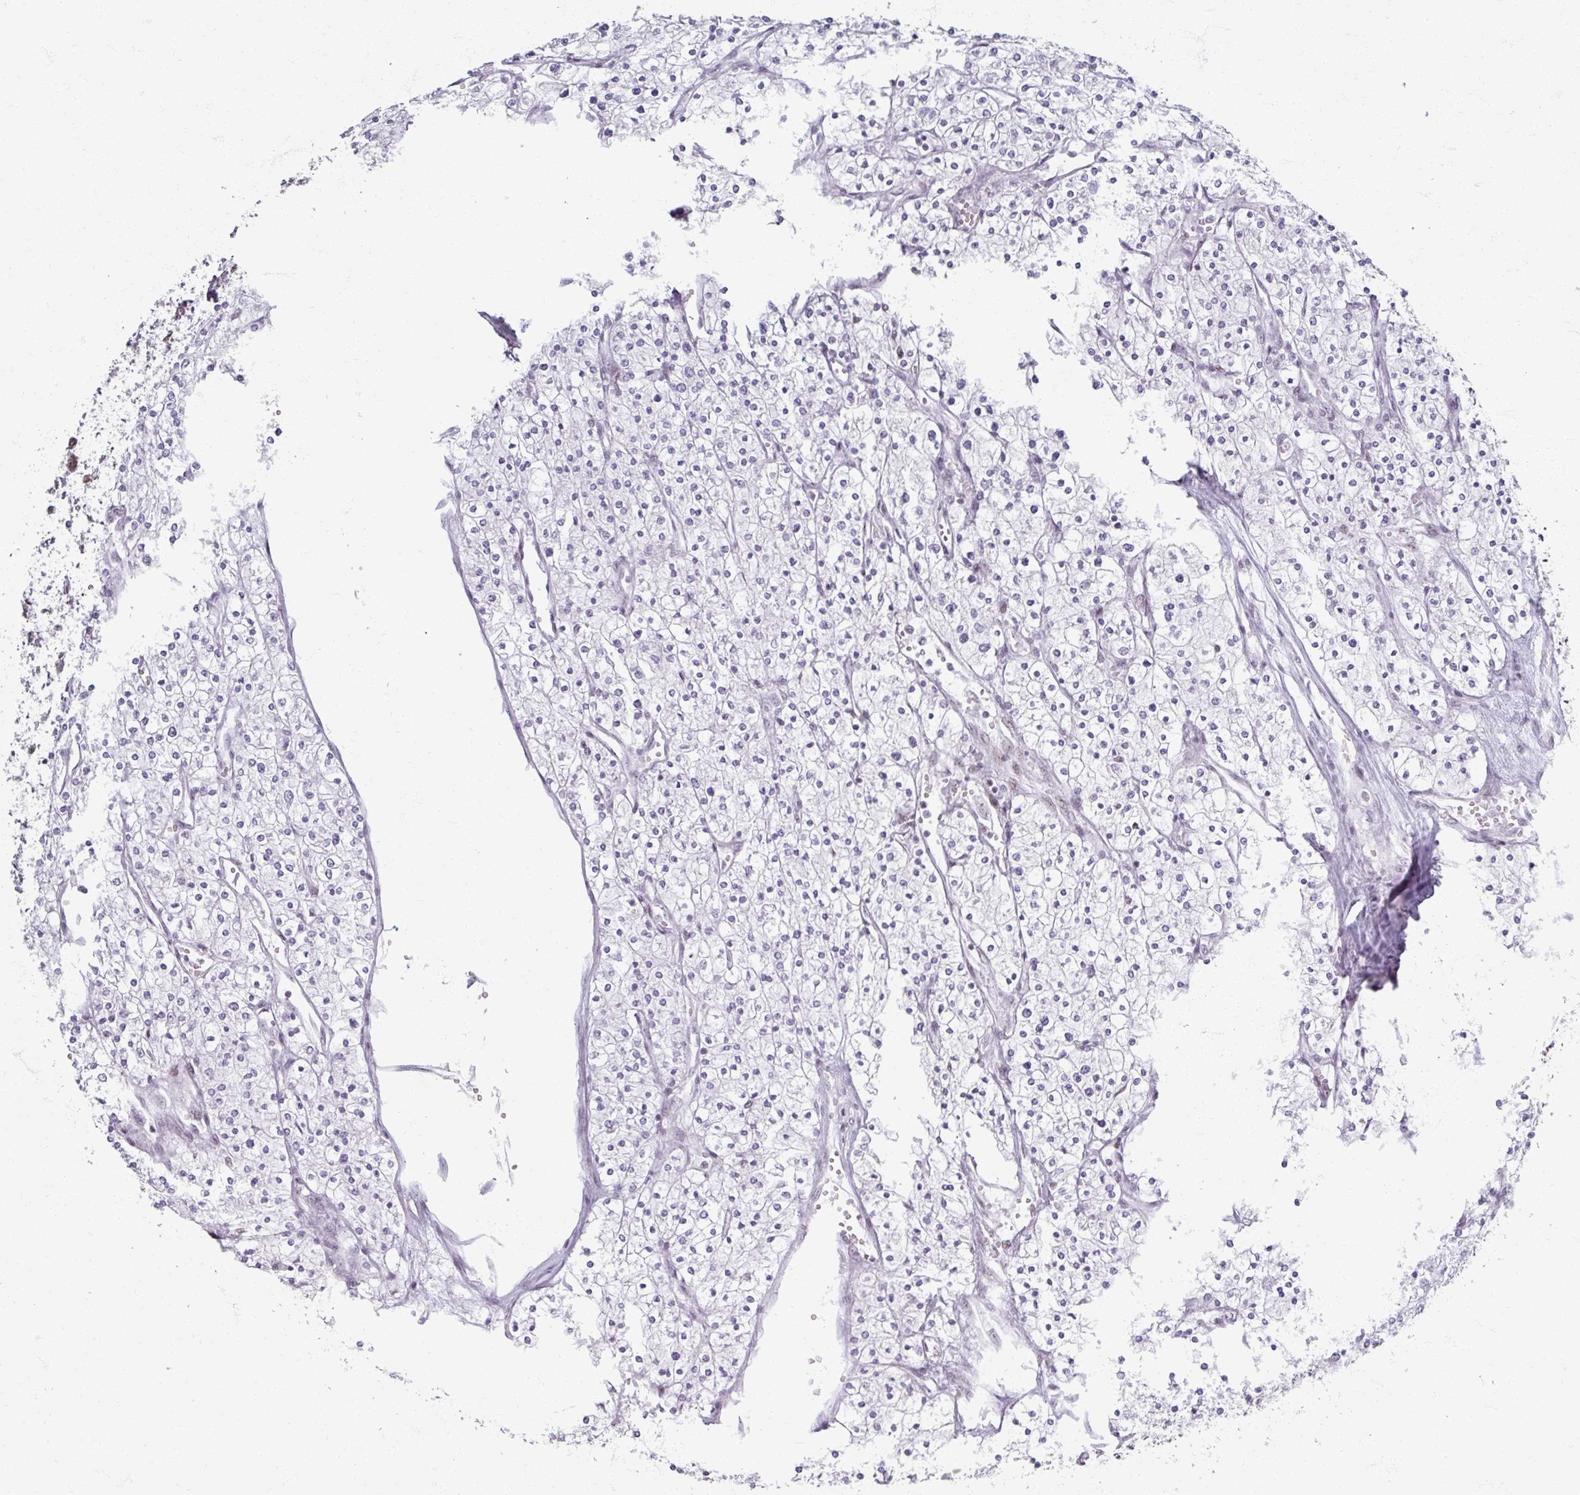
{"staining": {"intensity": "negative", "quantity": "none", "location": "none"}, "tissue": "renal cancer", "cell_type": "Tumor cells", "image_type": "cancer", "snomed": [{"axis": "morphology", "description": "Adenocarcinoma, NOS"}, {"axis": "topography", "description": "Kidney"}], "caption": "This image is of renal adenocarcinoma stained with IHC to label a protein in brown with the nuclei are counter-stained blue. There is no expression in tumor cells. Brightfield microscopy of IHC stained with DAB (brown) and hematoxylin (blue), captured at high magnification.", "gene": "ADAR", "patient": {"sex": "male", "age": 80}}